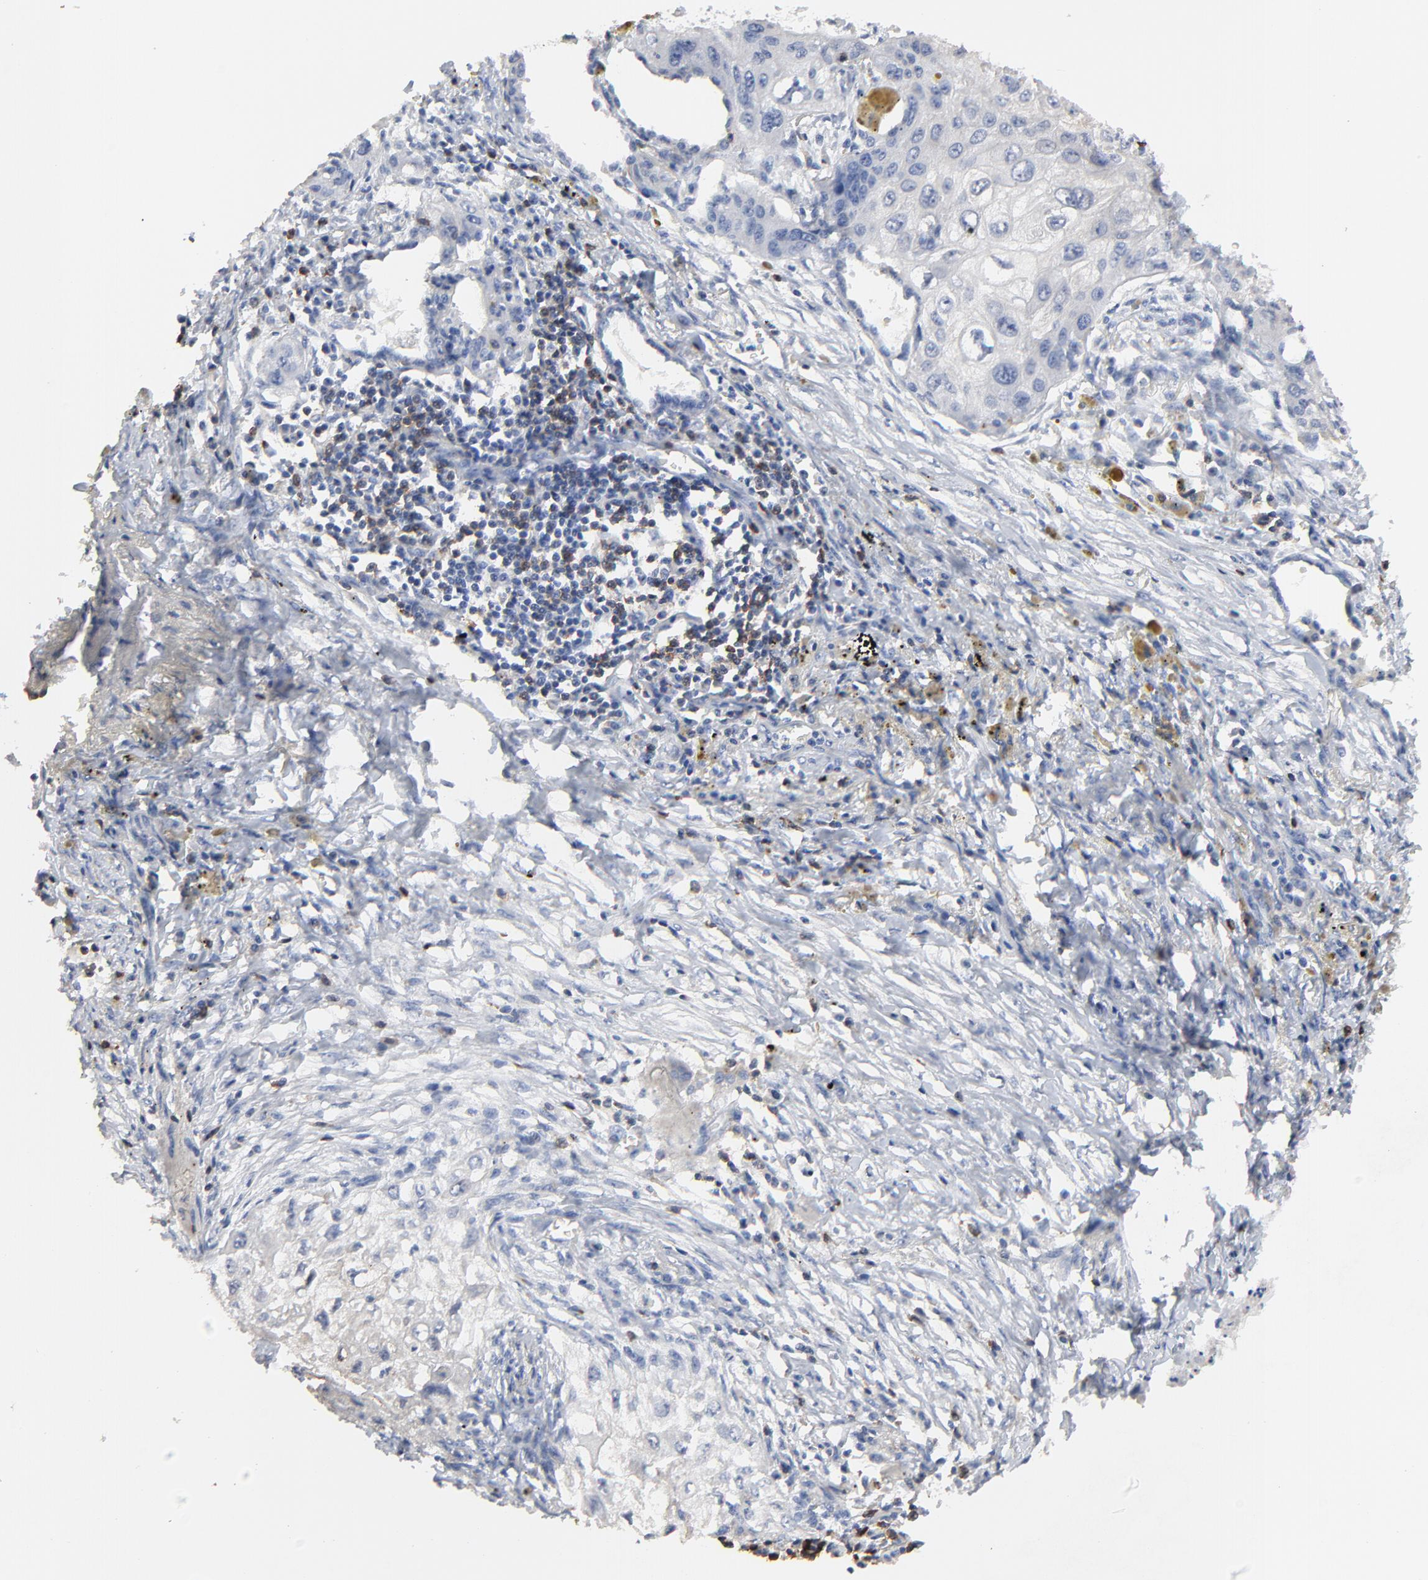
{"staining": {"intensity": "negative", "quantity": "none", "location": "none"}, "tissue": "lung cancer", "cell_type": "Tumor cells", "image_type": "cancer", "snomed": [{"axis": "morphology", "description": "Squamous cell carcinoma, NOS"}, {"axis": "topography", "description": "Lung"}], "caption": "DAB immunohistochemical staining of lung cancer demonstrates no significant staining in tumor cells.", "gene": "SKAP1", "patient": {"sex": "male", "age": 71}}